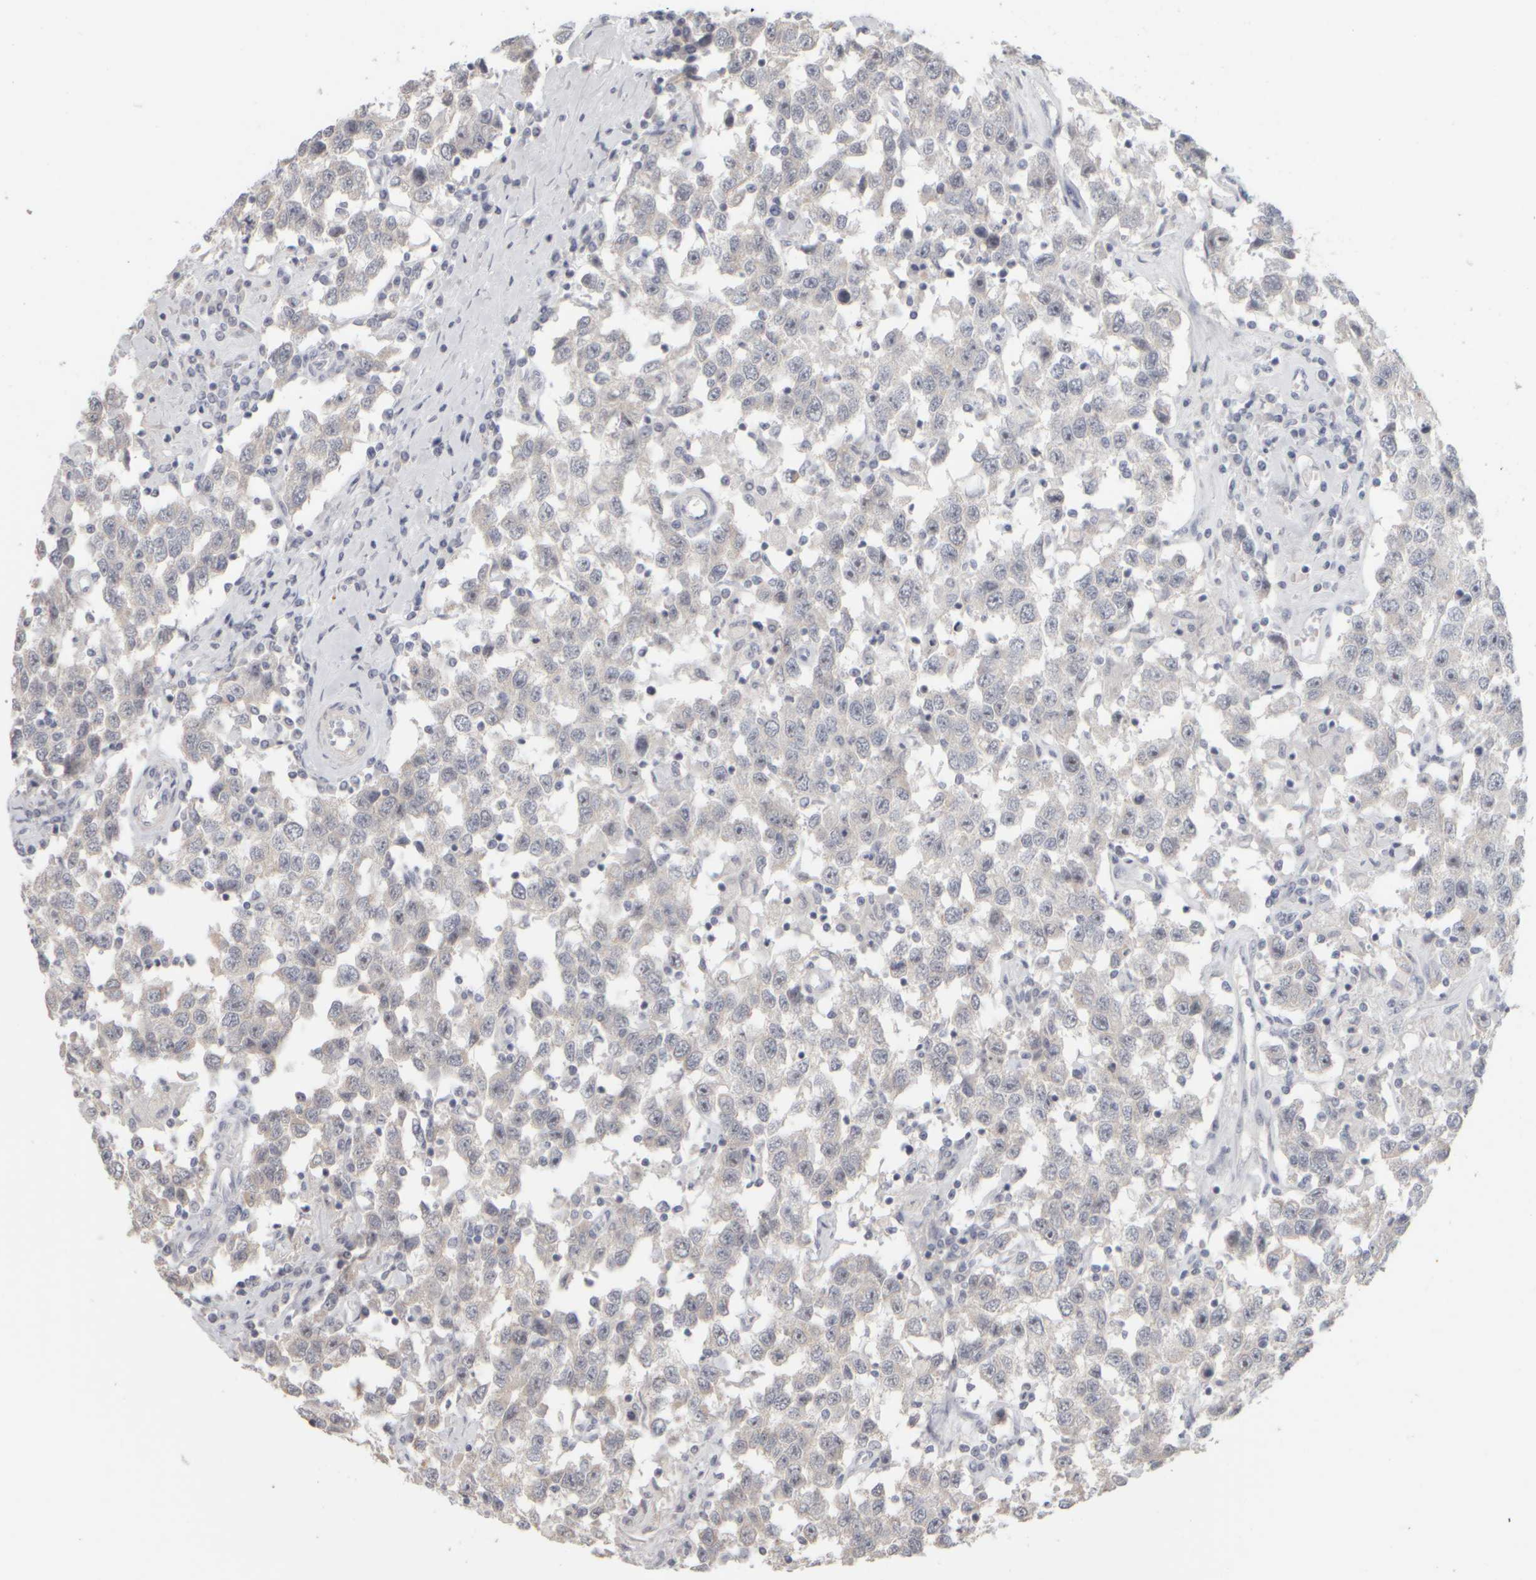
{"staining": {"intensity": "weak", "quantity": "<25%", "location": "nuclear"}, "tissue": "testis cancer", "cell_type": "Tumor cells", "image_type": "cancer", "snomed": [{"axis": "morphology", "description": "Seminoma, NOS"}, {"axis": "topography", "description": "Testis"}], "caption": "IHC histopathology image of seminoma (testis) stained for a protein (brown), which demonstrates no expression in tumor cells. (DAB immunohistochemistry, high magnification).", "gene": "DCXR", "patient": {"sex": "male", "age": 41}}